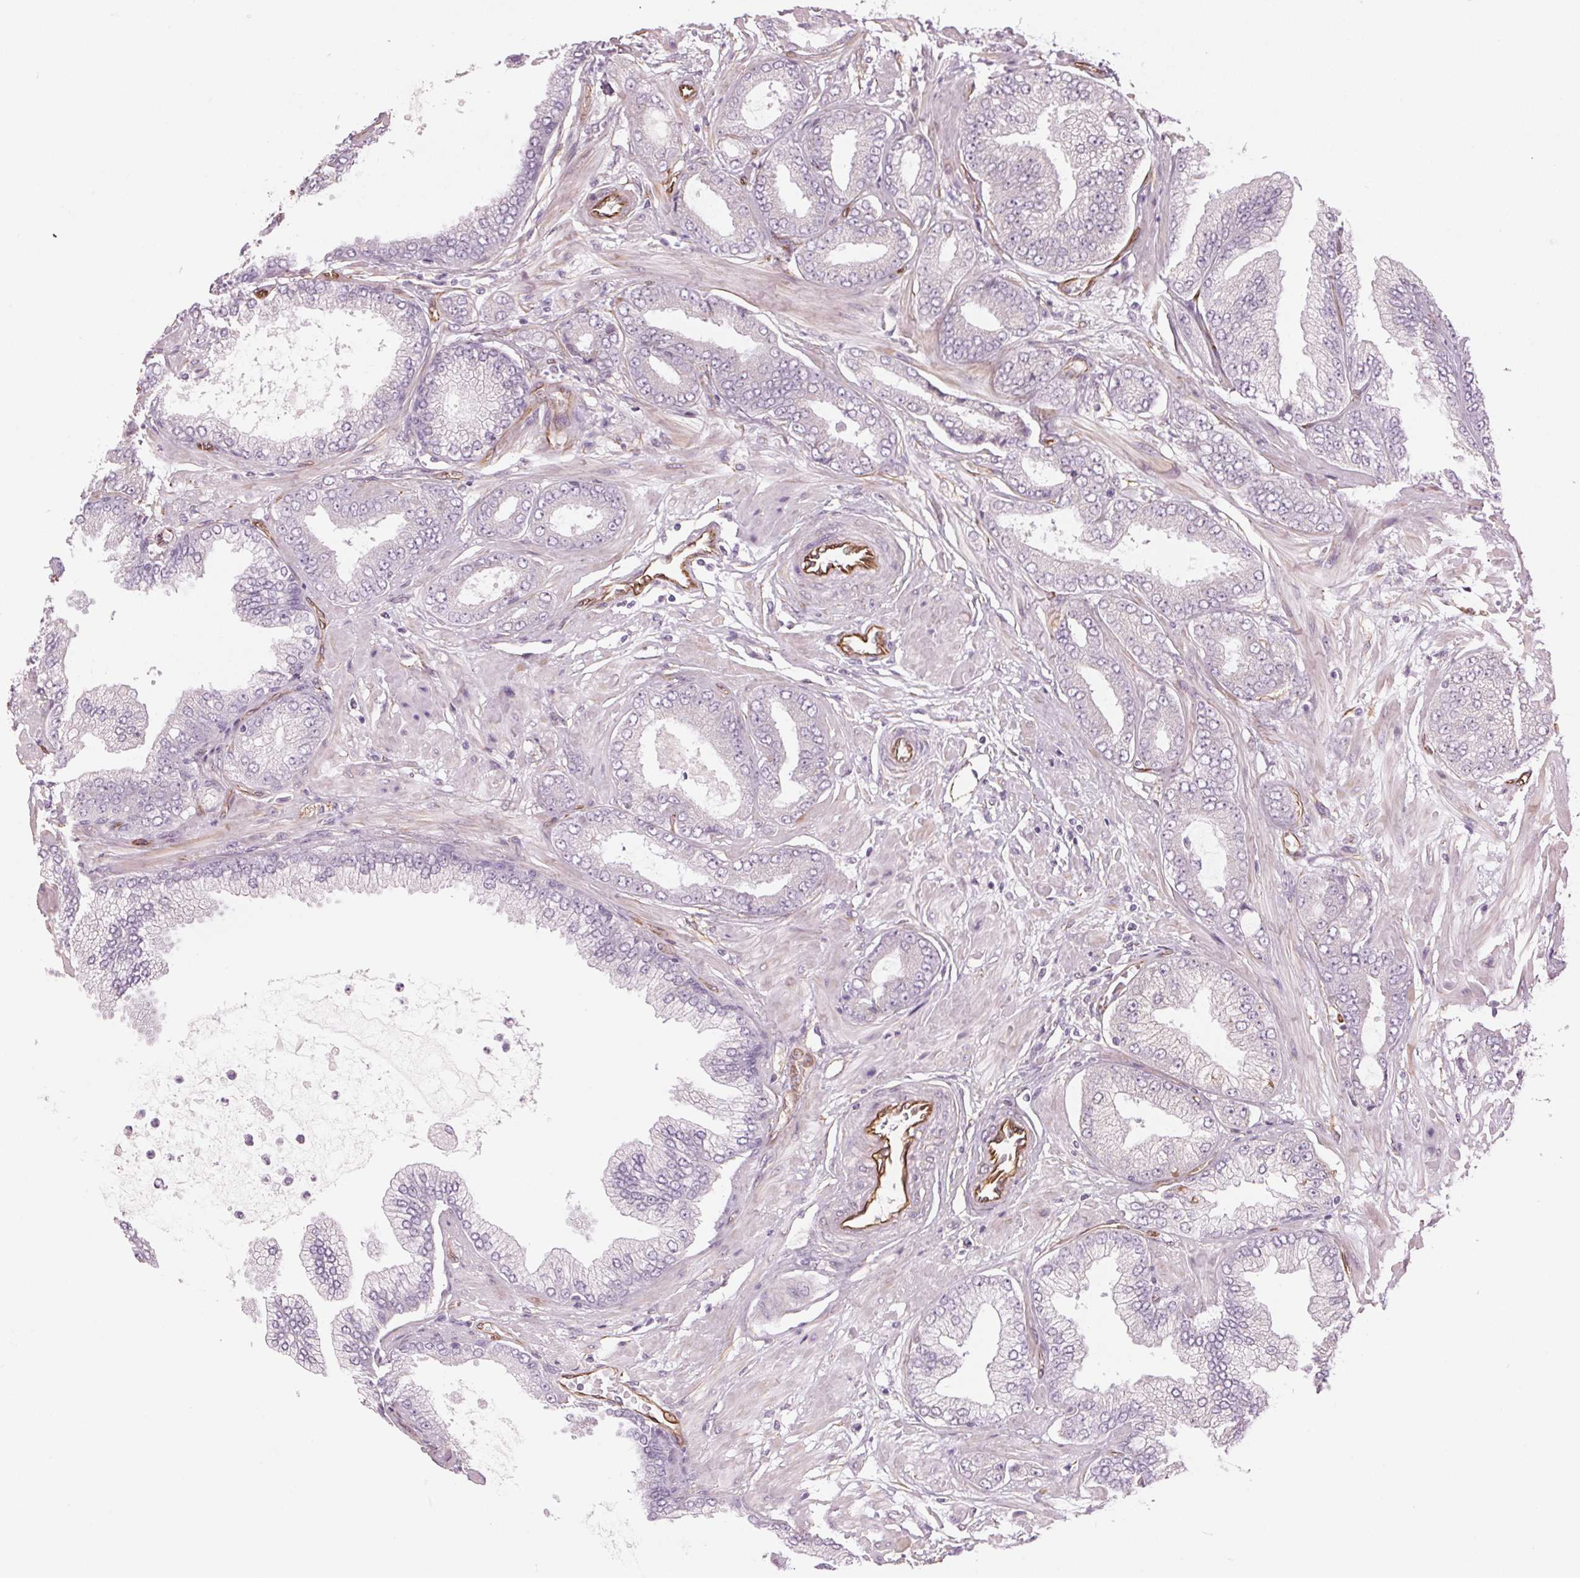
{"staining": {"intensity": "negative", "quantity": "none", "location": "none"}, "tissue": "prostate cancer", "cell_type": "Tumor cells", "image_type": "cancer", "snomed": [{"axis": "morphology", "description": "Adenocarcinoma, Low grade"}, {"axis": "topography", "description": "Prostate"}], "caption": "A micrograph of prostate cancer (adenocarcinoma (low-grade)) stained for a protein reveals no brown staining in tumor cells. (DAB (3,3'-diaminobenzidine) IHC with hematoxylin counter stain).", "gene": "CLPS", "patient": {"sex": "male", "age": 55}}